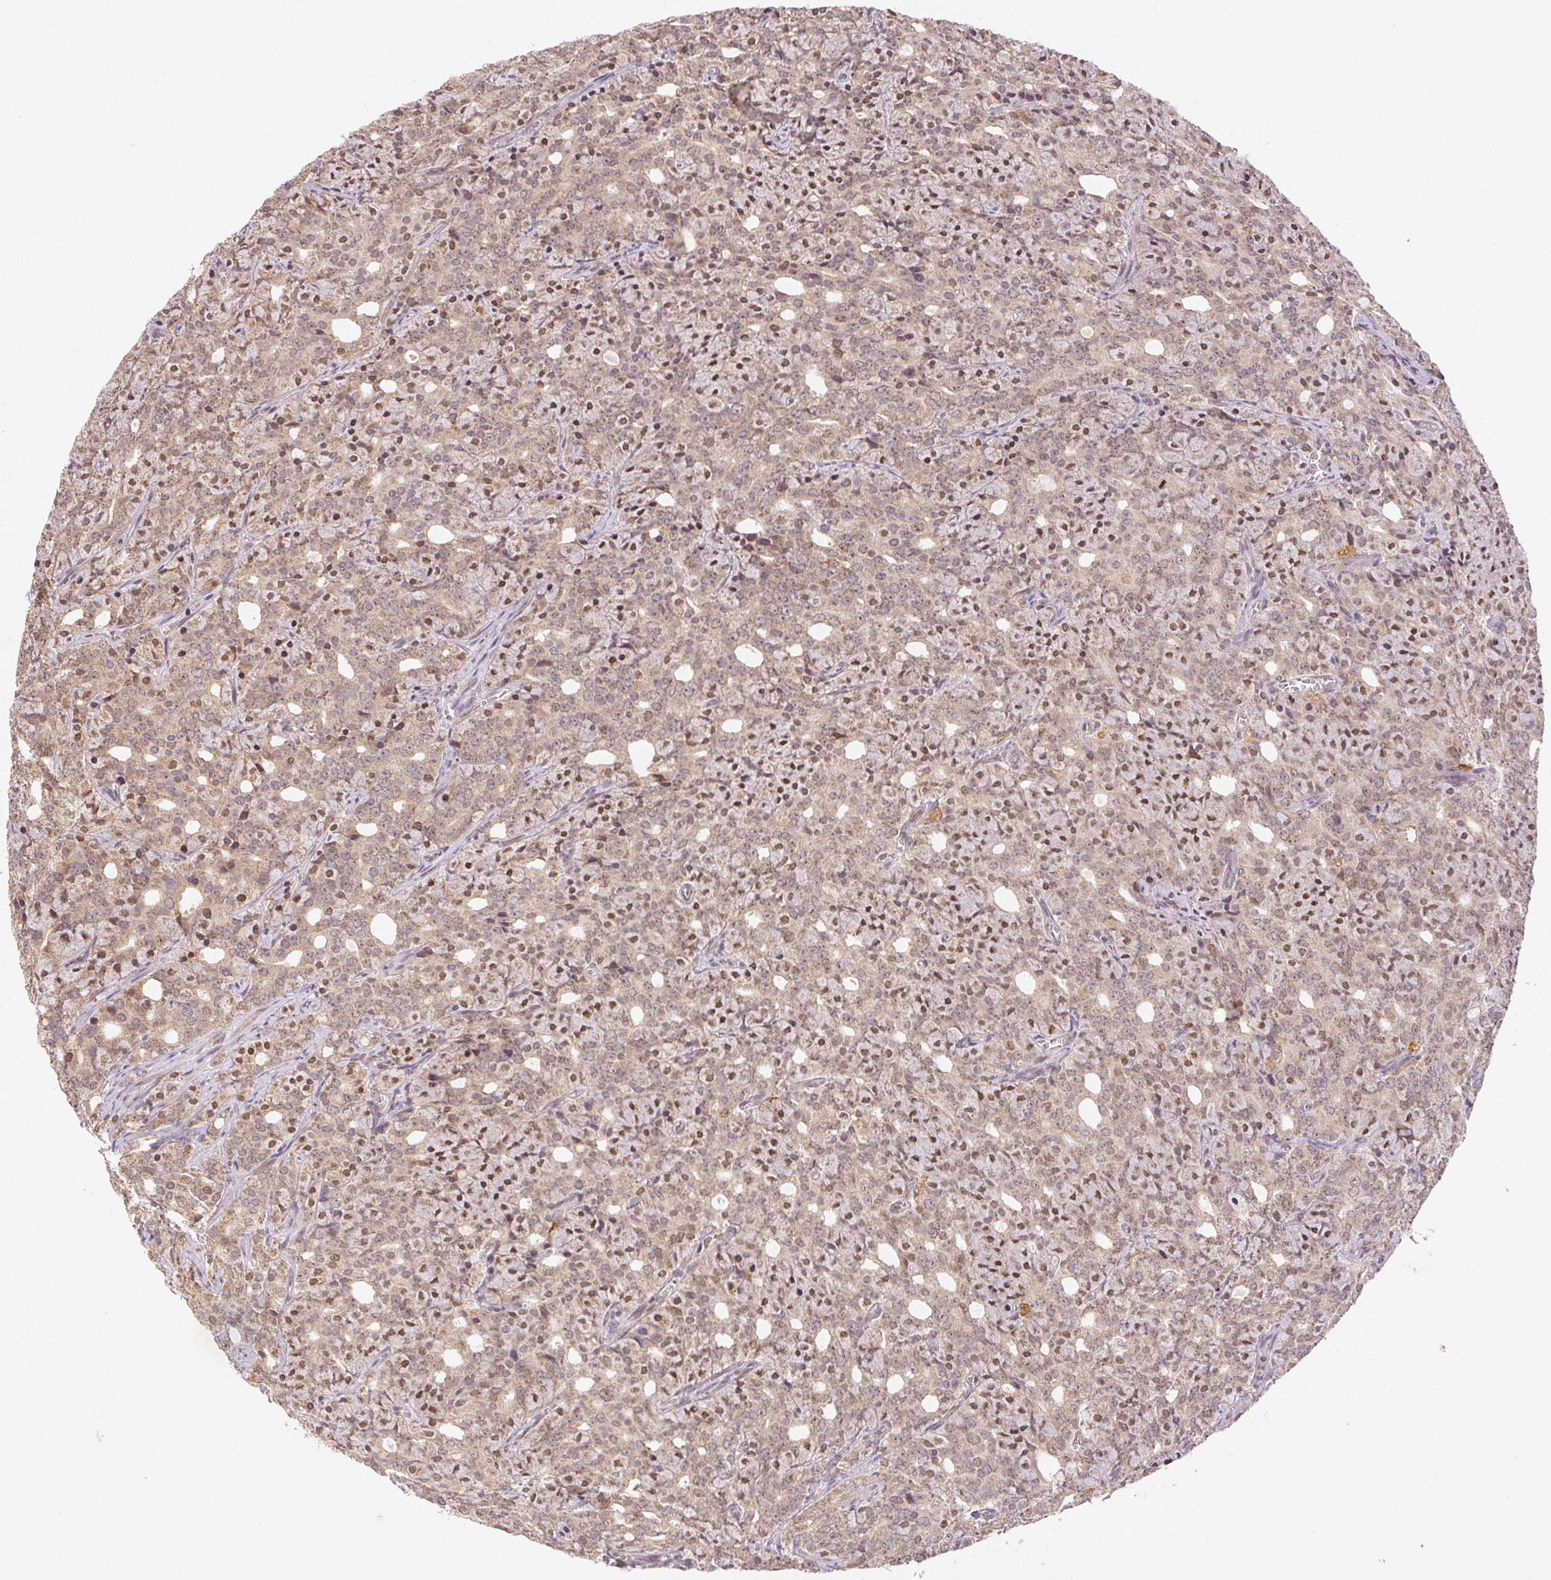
{"staining": {"intensity": "moderate", "quantity": ">75%", "location": "cytoplasmic/membranous"}, "tissue": "prostate cancer", "cell_type": "Tumor cells", "image_type": "cancer", "snomed": [{"axis": "morphology", "description": "Adenocarcinoma, High grade"}, {"axis": "topography", "description": "Prostate"}], "caption": "Brown immunohistochemical staining in prostate cancer (adenocarcinoma (high-grade)) demonstrates moderate cytoplasmic/membranous positivity in approximately >75% of tumor cells. (DAB = brown stain, brightfield microscopy at high magnification).", "gene": "PIWIL4", "patient": {"sex": "male", "age": 84}}